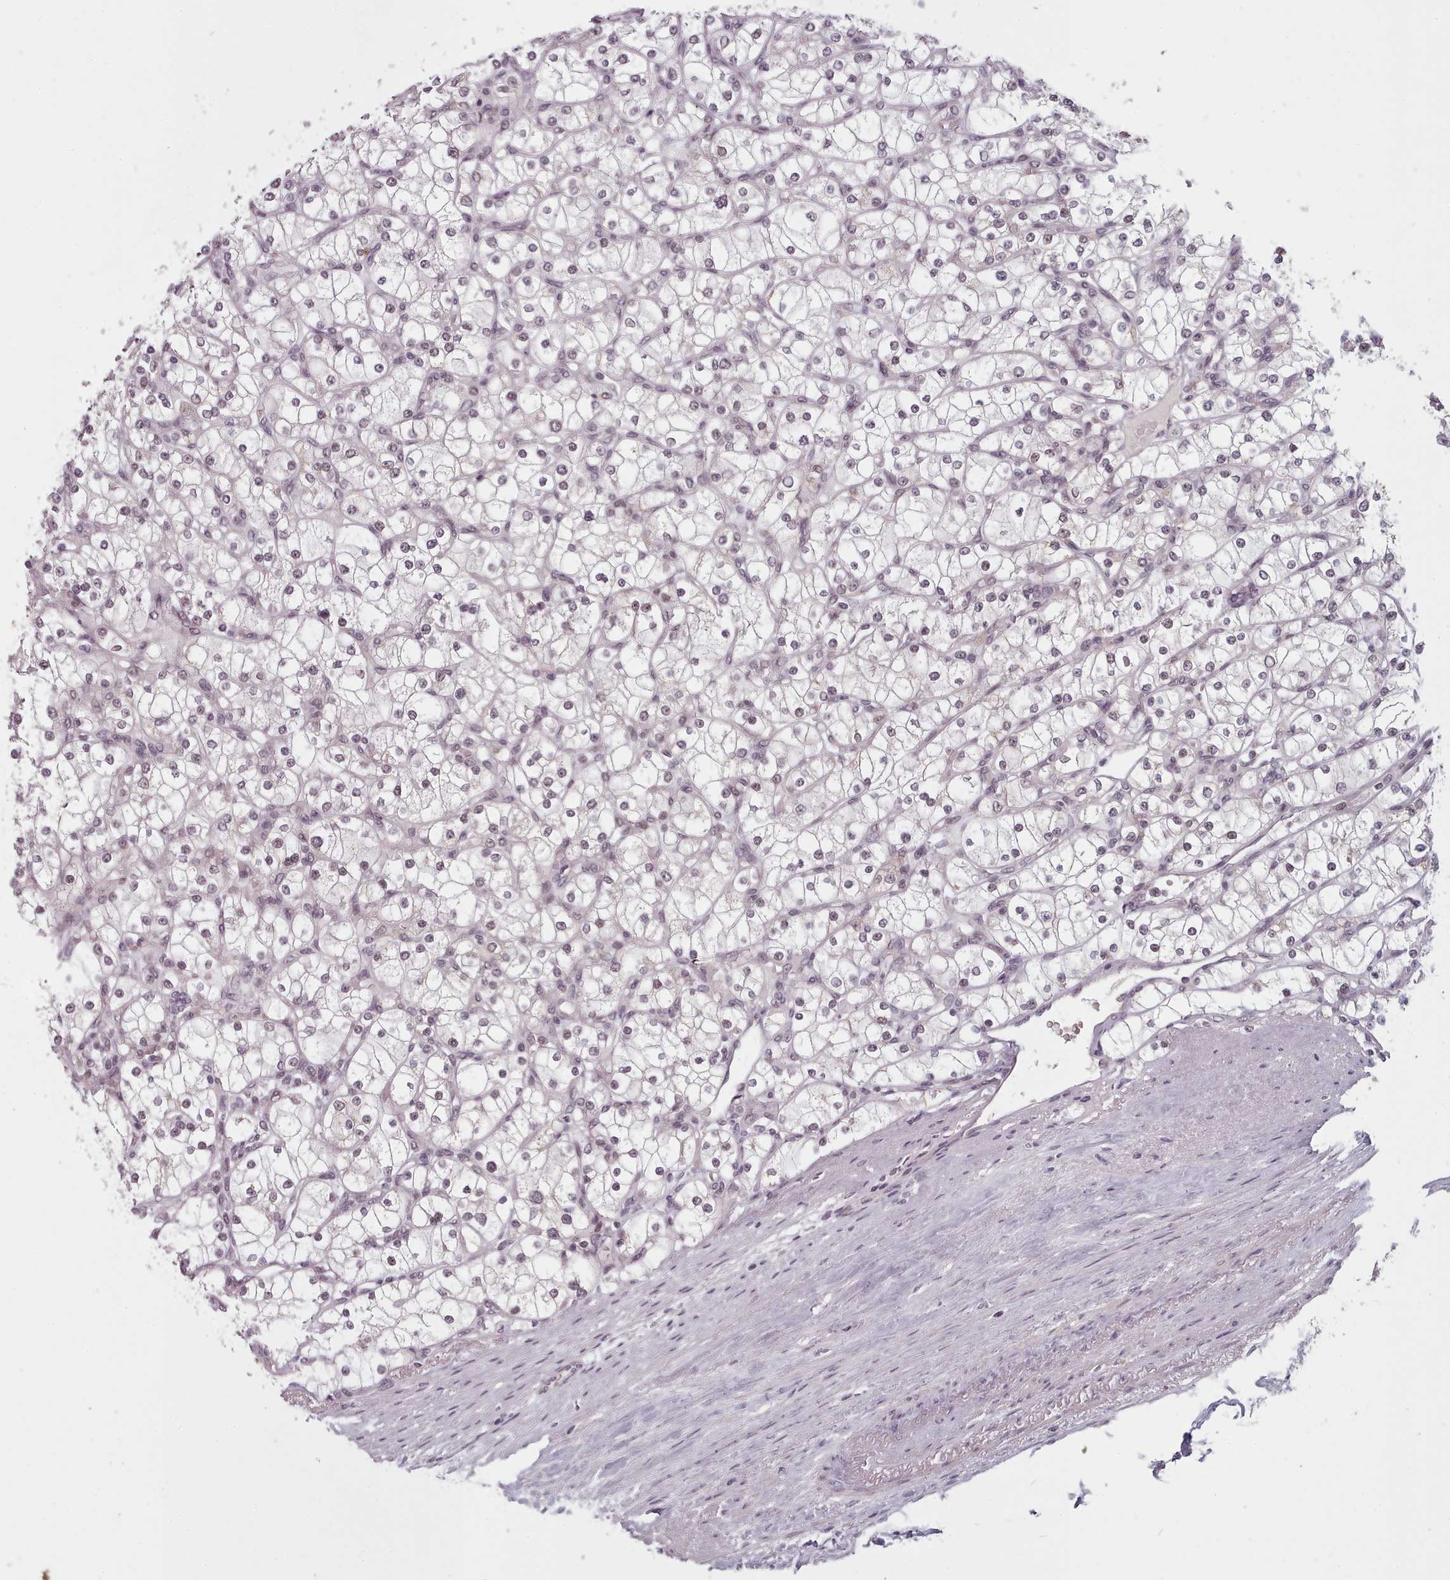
{"staining": {"intensity": "weak", "quantity": "25%-75%", "location": "nuclear"}, "tissue": "renal cancer", "cell_type": "Tumor cells", "image_type": "cancer", "snomed": [{"axis": "morphology", "description": "Adenocarcinoma, NOS"}, {"axis": "topography", "description": "Kidney"}], "caption": "A low amount of weak nuclear positivity is seen in approximately 25%-75% of tumor cells in renal adenocarcinoma tissue.", "gene": "SRSF9", "patient": {"sex": "male", "age": 80}}